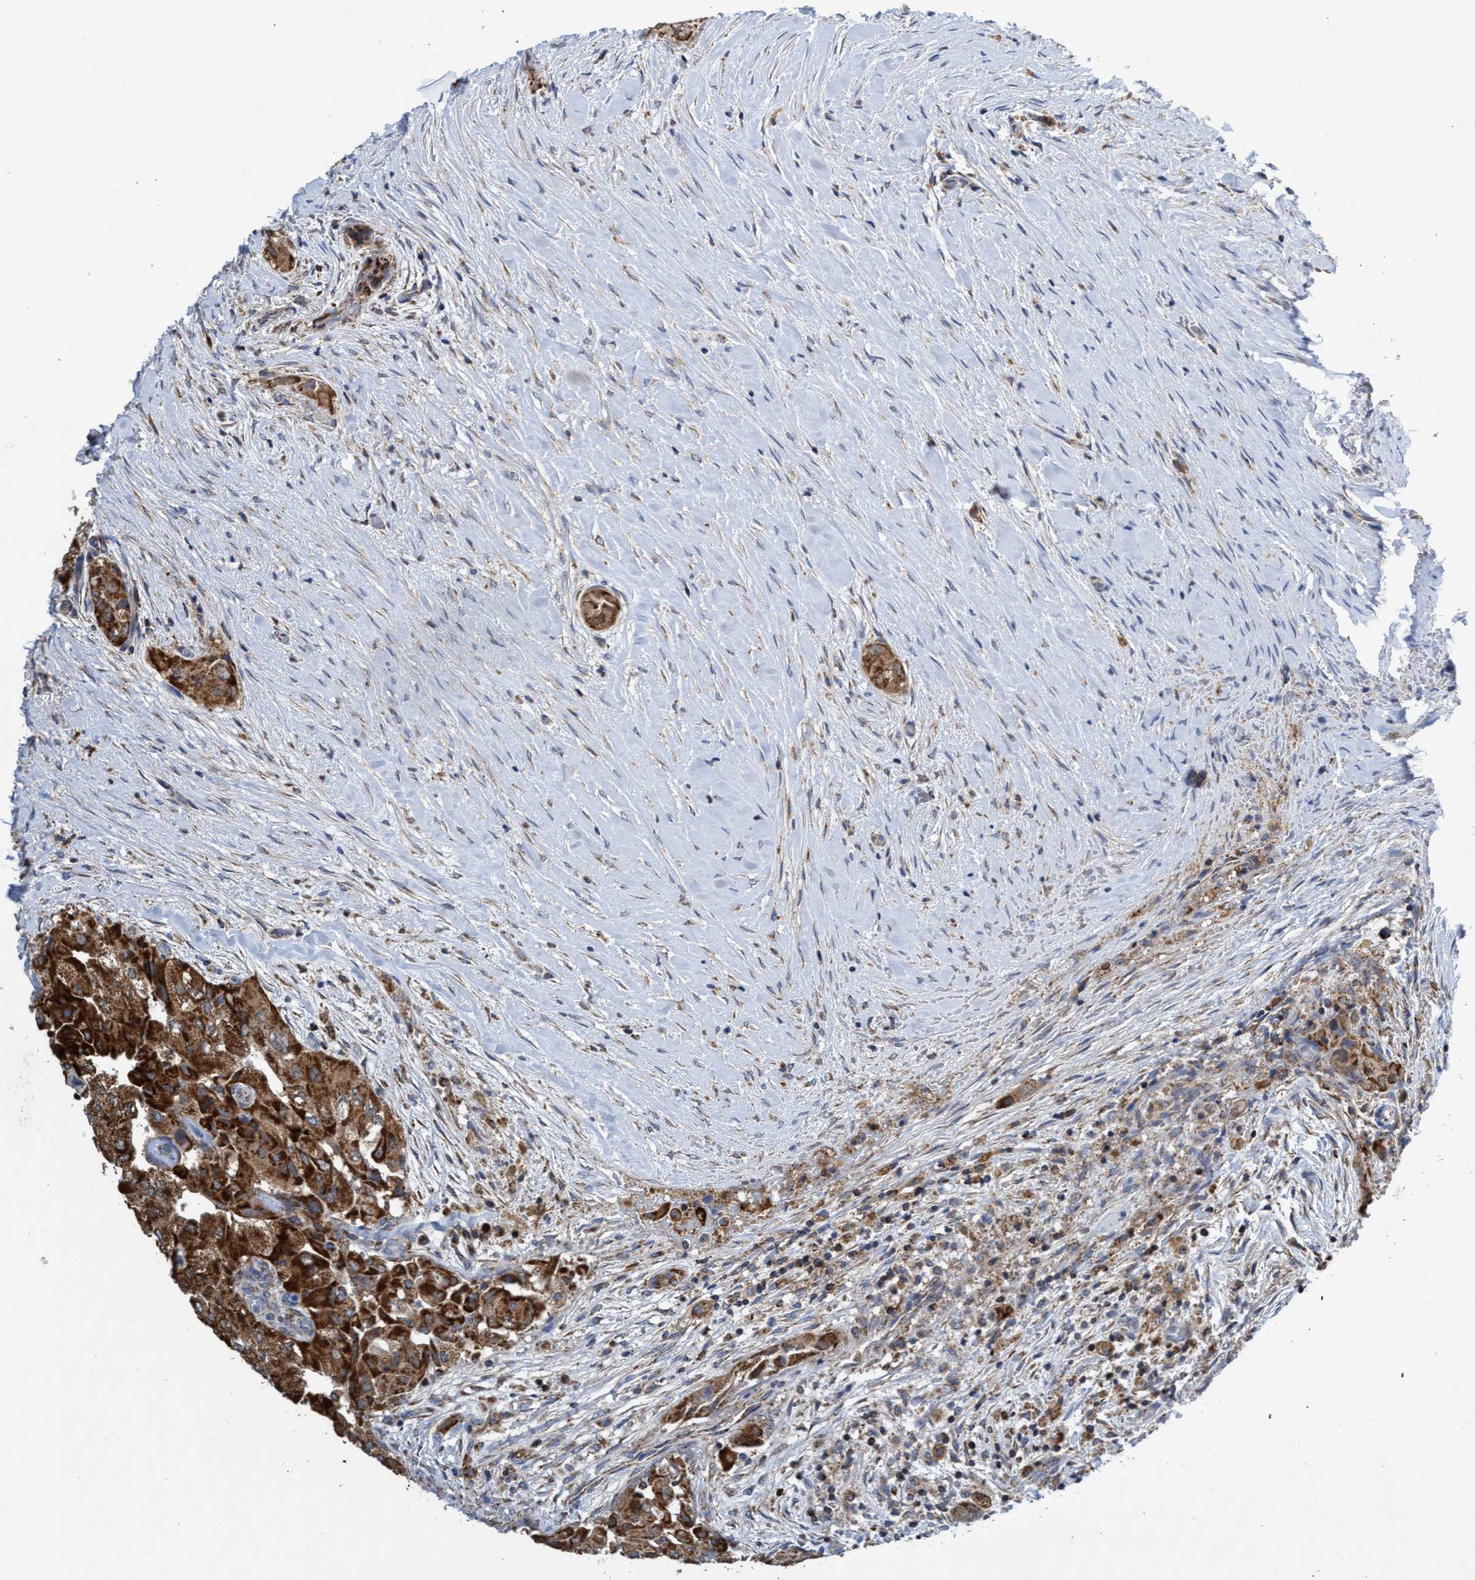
{"staining": {"intensity": "strong", "quantity": ">75%", "location": "cytoplasmic/membranous"}, "tissue": "thyroid cancer", "cell_type": "Tumor cells", "image_type": "cancer", "snomed": [{"axis": "morphology", "description": "Papillary adenocarcinoma, NOS"}, {"axis": "topography", "description": "Thyroid gland"}], "caption": "Human thyroid cancer stained for a protein (brown) displays strong cytoplasmic/membranous positive positivity in about >75% of tumor cells.", "gene": "CRYZ", "patient": {"sex": "female", "age": 59}}